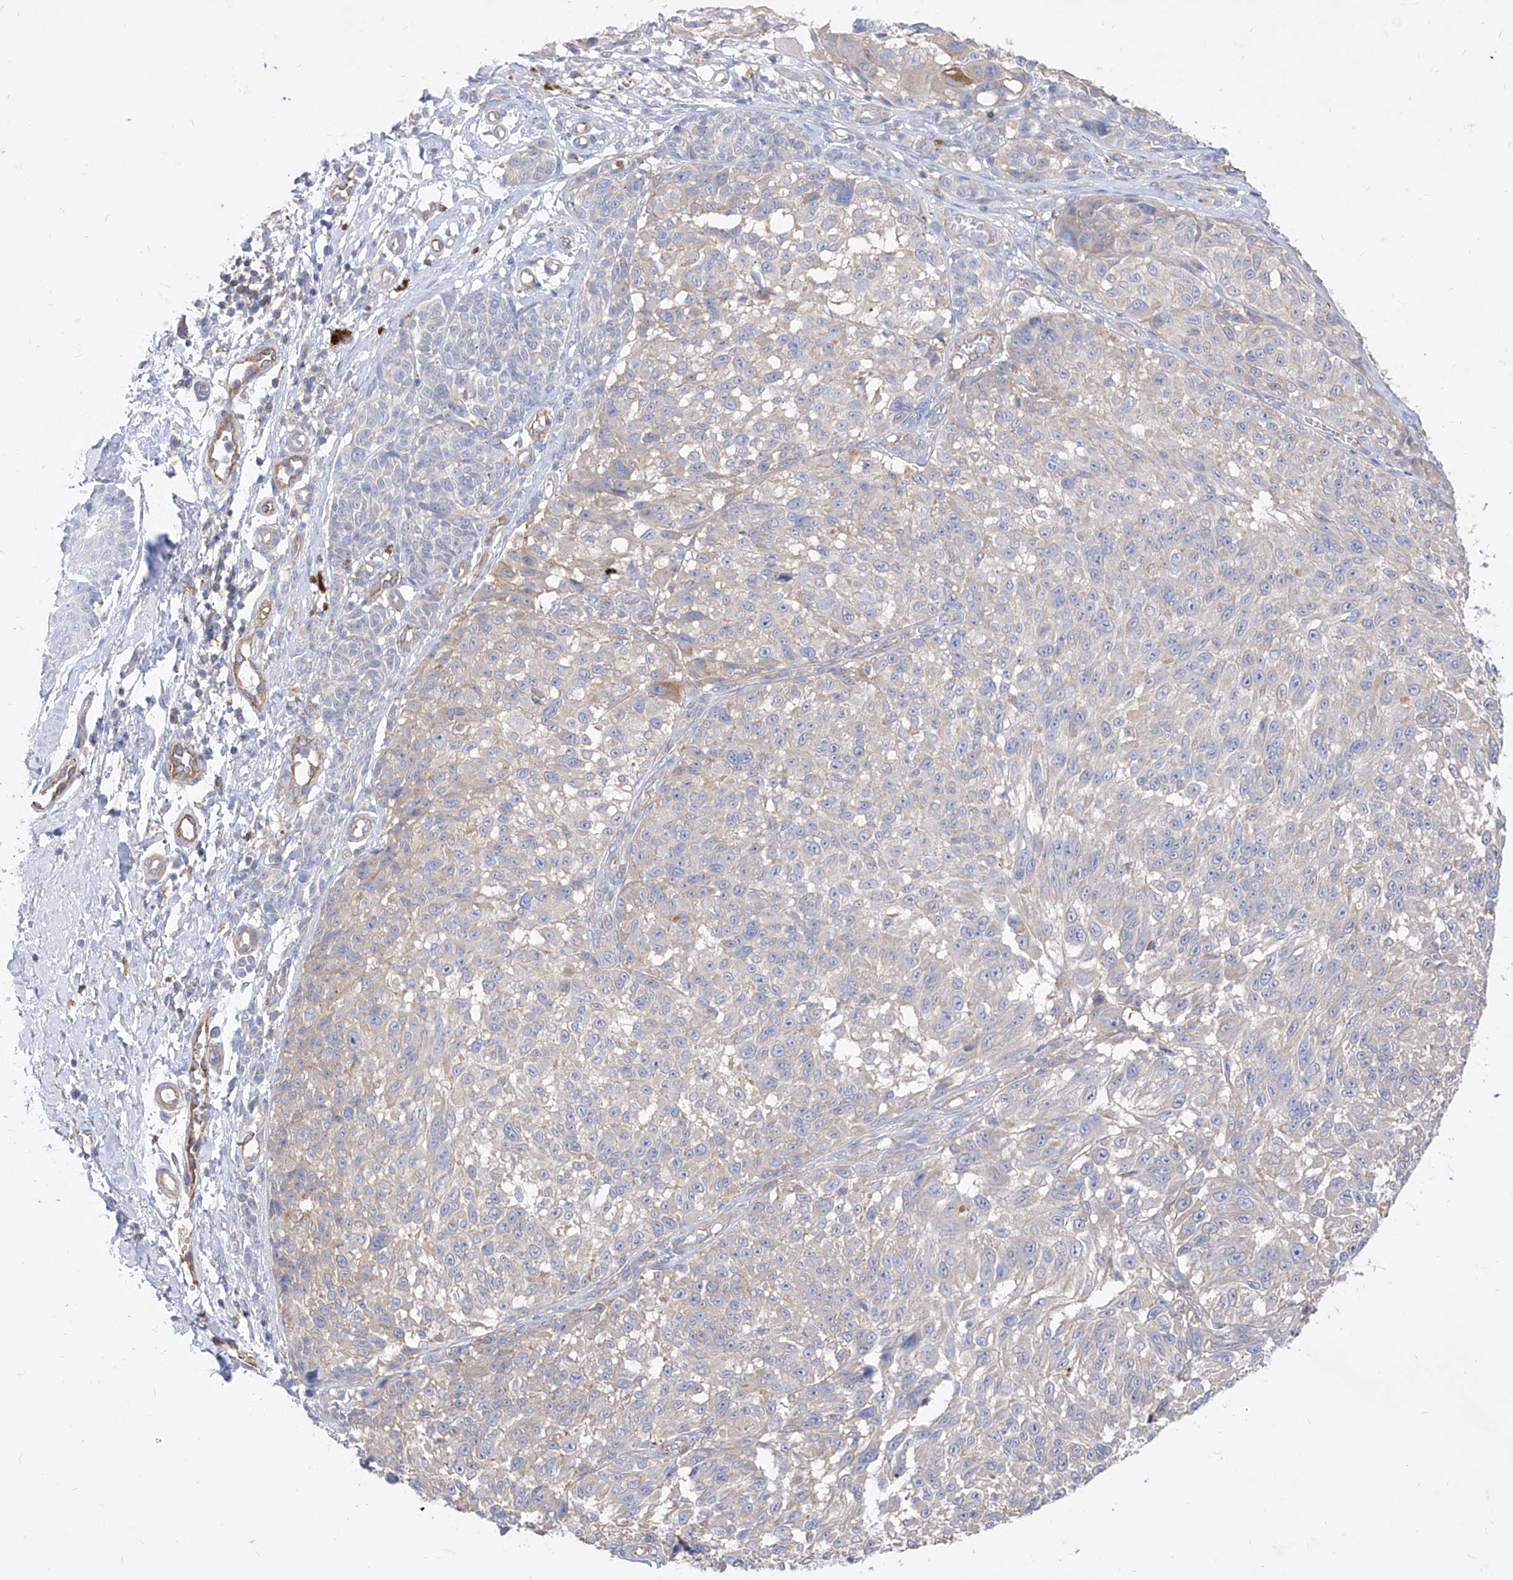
{"staining": {"intensity": "negative", "quantity": "none", "location": "none"}, "tissue": "melanoma", "cell_type": "Tumor cells", "image_type": "cancer", "snomed": [{"axis": "morphology", "description": "Malignant melanoma, NOS"}, {"axis": "topography", "description": "Skin"}], "caption": "Immunohistochemistry of human melanoma demonstrates no staining in tumor cells.", "gene": "C1orf74", "patient": {"sex": "male", "age": 83}}